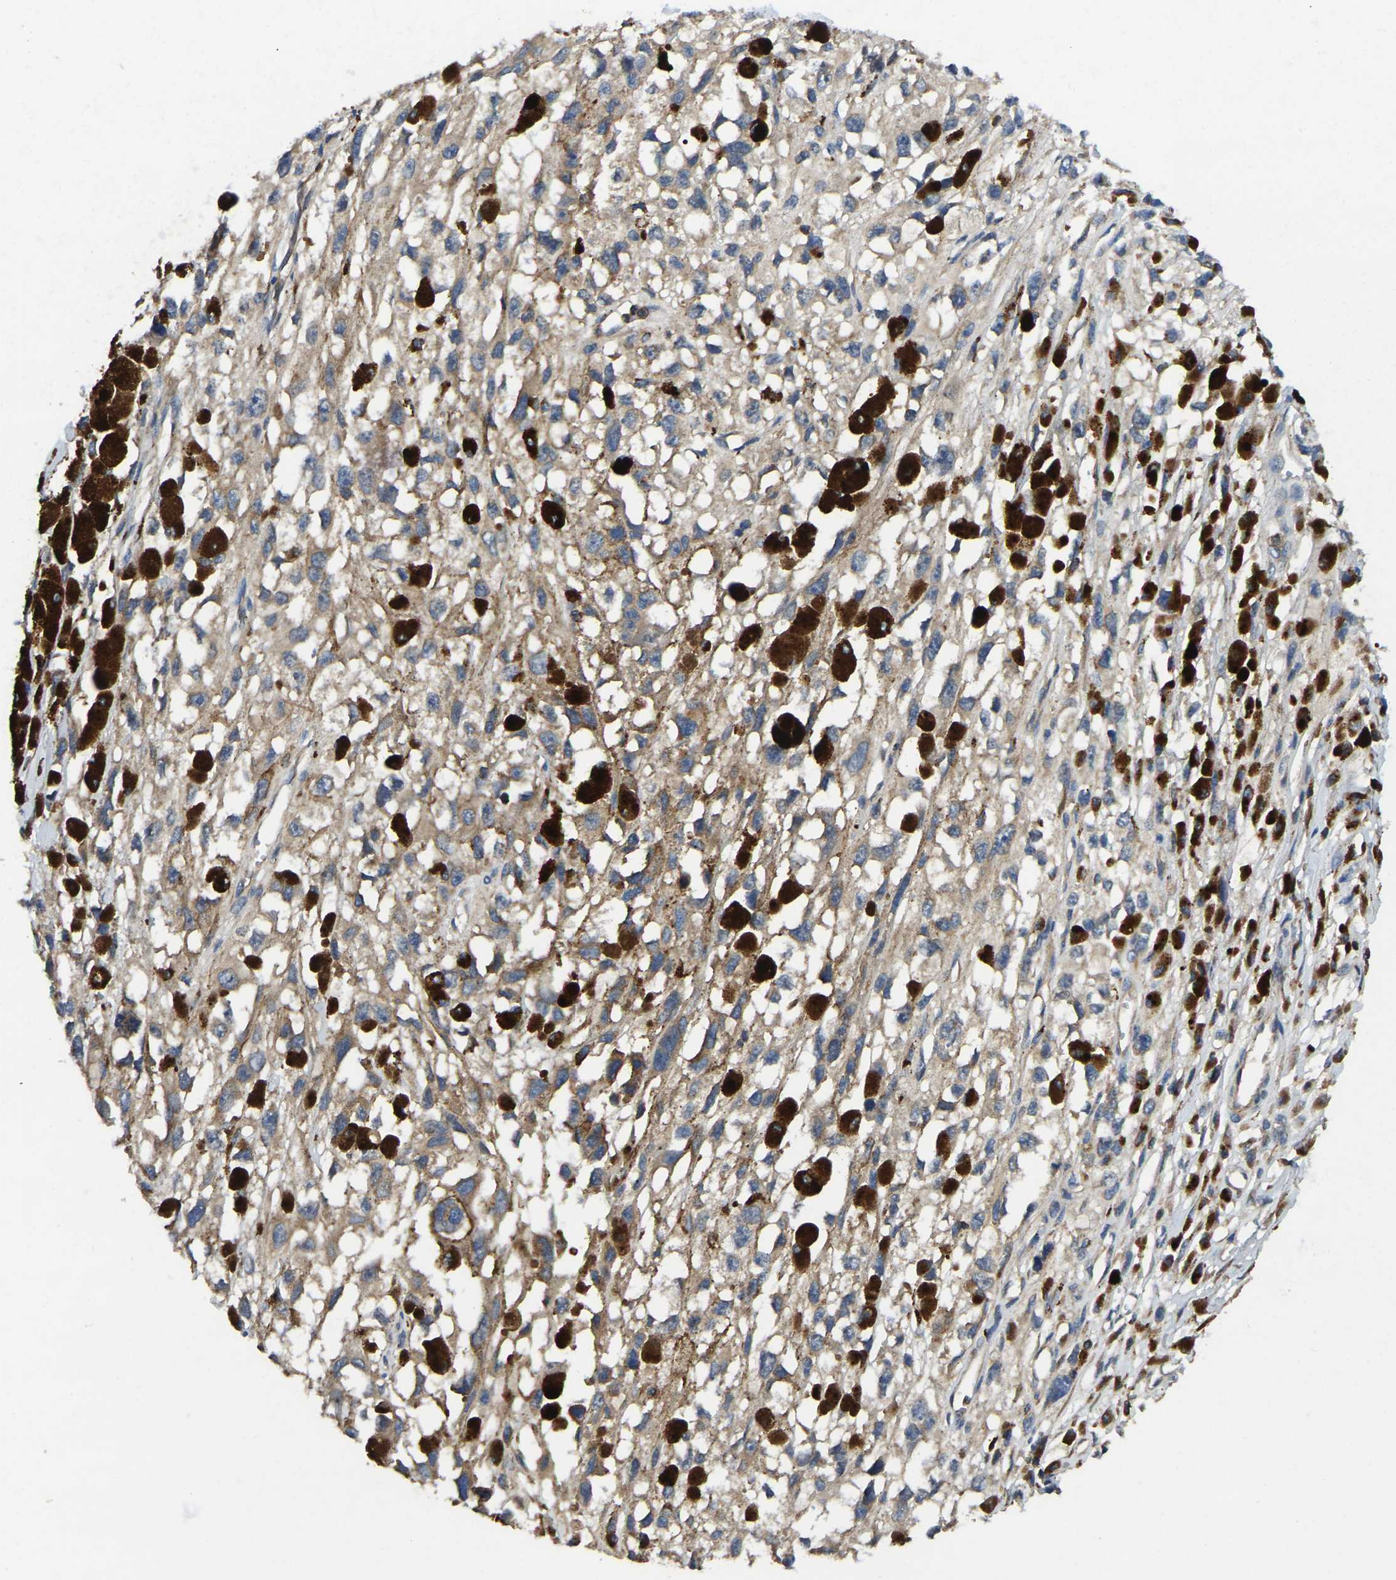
{"staining": {"intensity": "weak", "quantity": "25%-75%", "location": "cytoplasmic/membranous"}, "tissue": "melanoma", "cell_type": "Tumor cells", "image_type": "cancer", "snomed": [{"axis": "morphology", "description": "Malignant melanoma, Metastatic site"}, {"axis": "topography", "description": "Lymph node"}], "caption": "The micrograph displays staining of malignant melanoma (metastatic site), revealing weak cytoplasmic/membranous protein positivity (brown color) within tumor cells.", "gene": "SMPD2", "patient": {"sex": "male", "age": 59}}